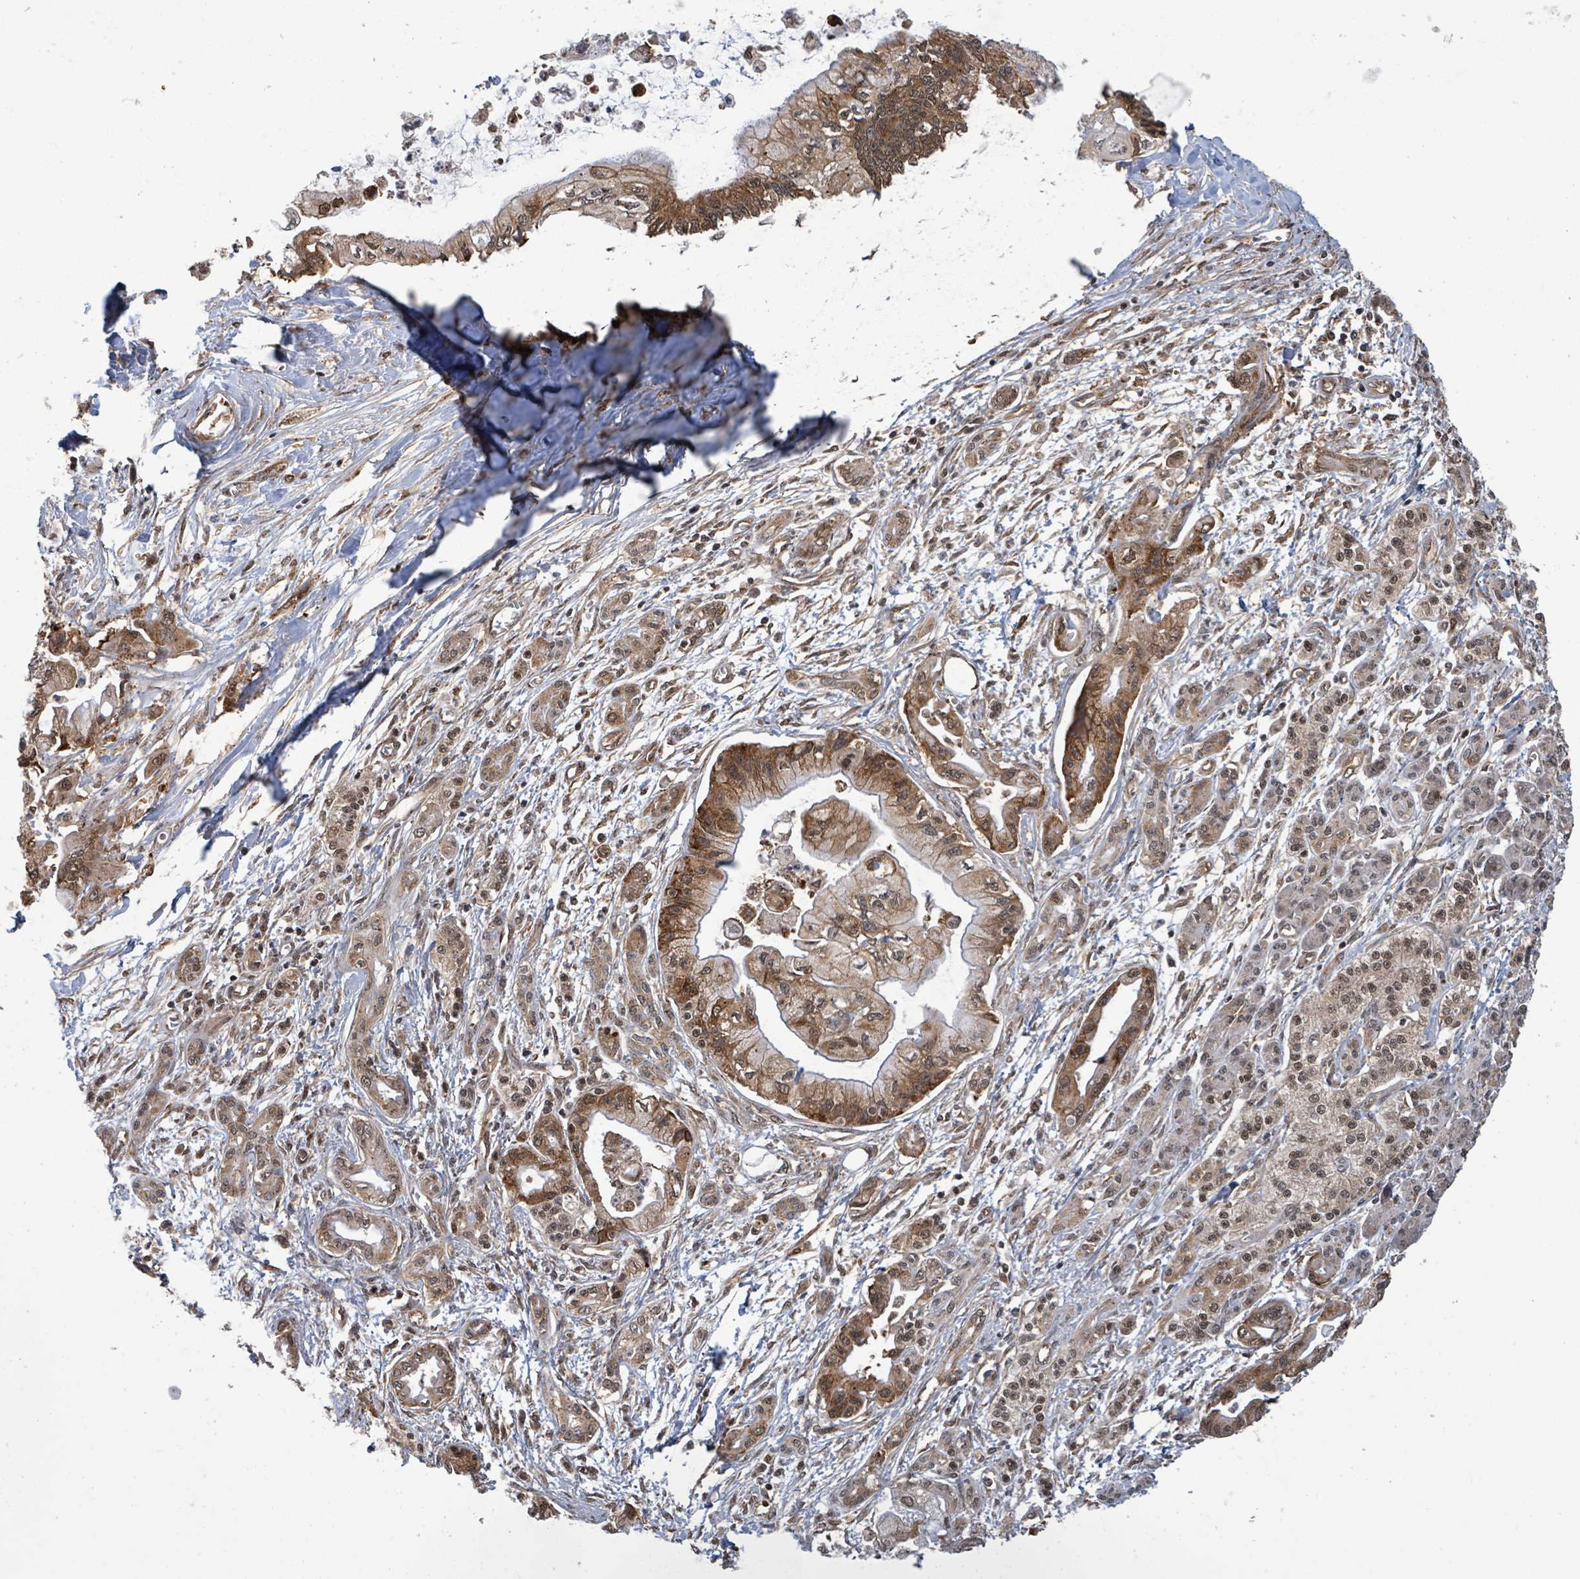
{"staining": {"intensity": "moderate", "quantity": ">75%", "location": "cytoplasmic/membranous,nuclear"}, "tissue": "pancreatic cancer", "cell_type": "Tumor cells", "image_type": "cancer", "snomed": [{"axis": "morphology", "description": "Adenocarcinoma, NOS"}, {"axis": "topography", "description": "Pancreas"}], "caption": "Protein staining of pancreatic adenocarcinoma tissue reveals moderate cytoplasmic/membranous and nuclear positivity in about >75% of tumor cells.", "gene": "KLC1", "patient": {"sex": "male", "age": 61}}